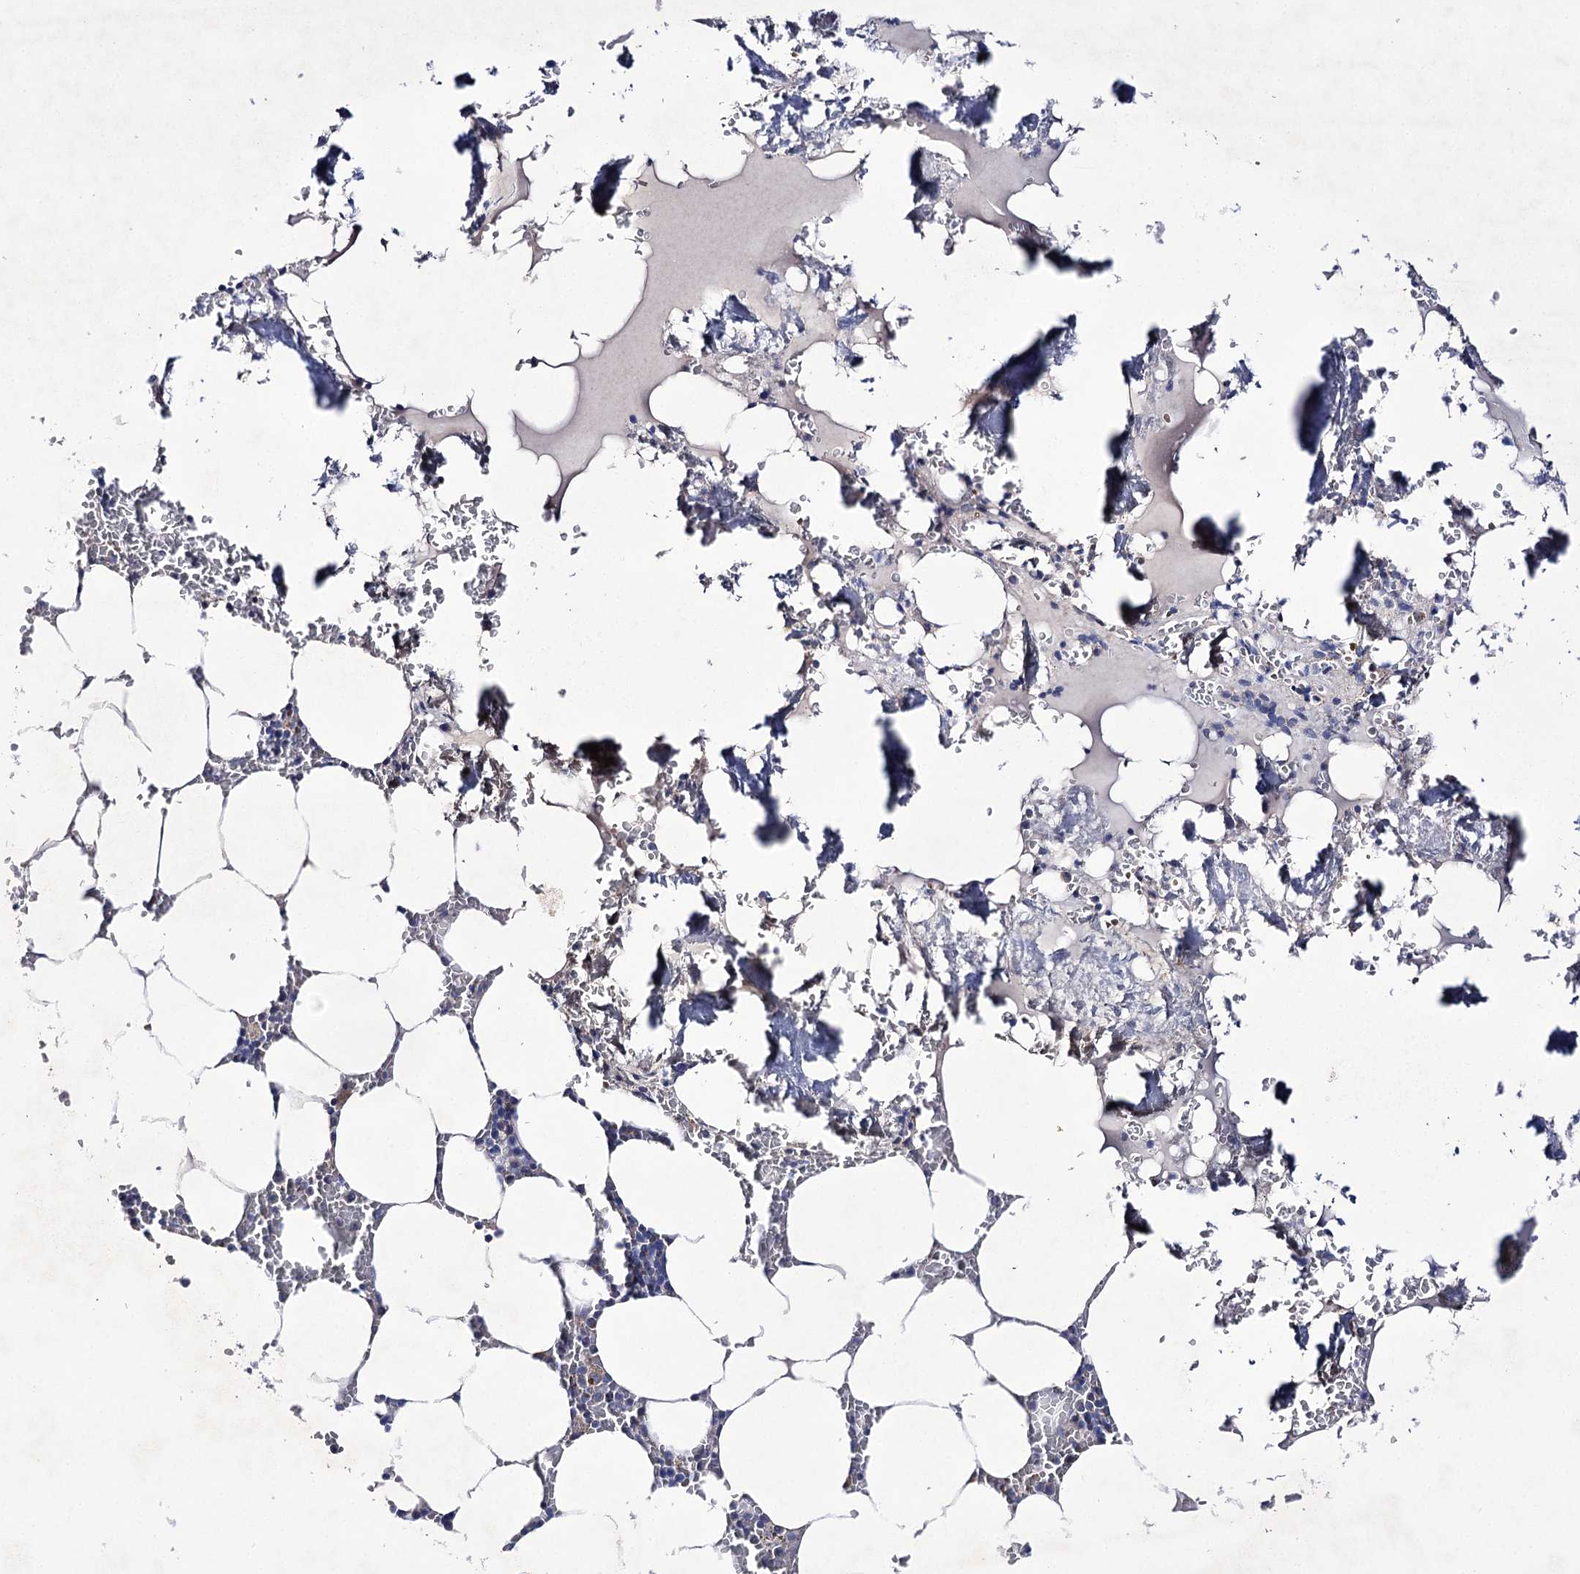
{"staining": {"intensity": "negative", "quantity": "none", "location": "none"}, "tissue": "bone marrow", "cell_type": "Hematopoietic cells", "image_type": "normal", "snomed": [{"axis": "morphology", "description": "Normal tissue, NOS"}, {"axis": "topography", "description": "Bone marrow"}], "caption": "Hematopoietic cells show no significant expression in unremarkable bone marrow. Nuclei are stained in blue.", "gene": "COX15", "patient": {"sex": "male", "age": 70}}